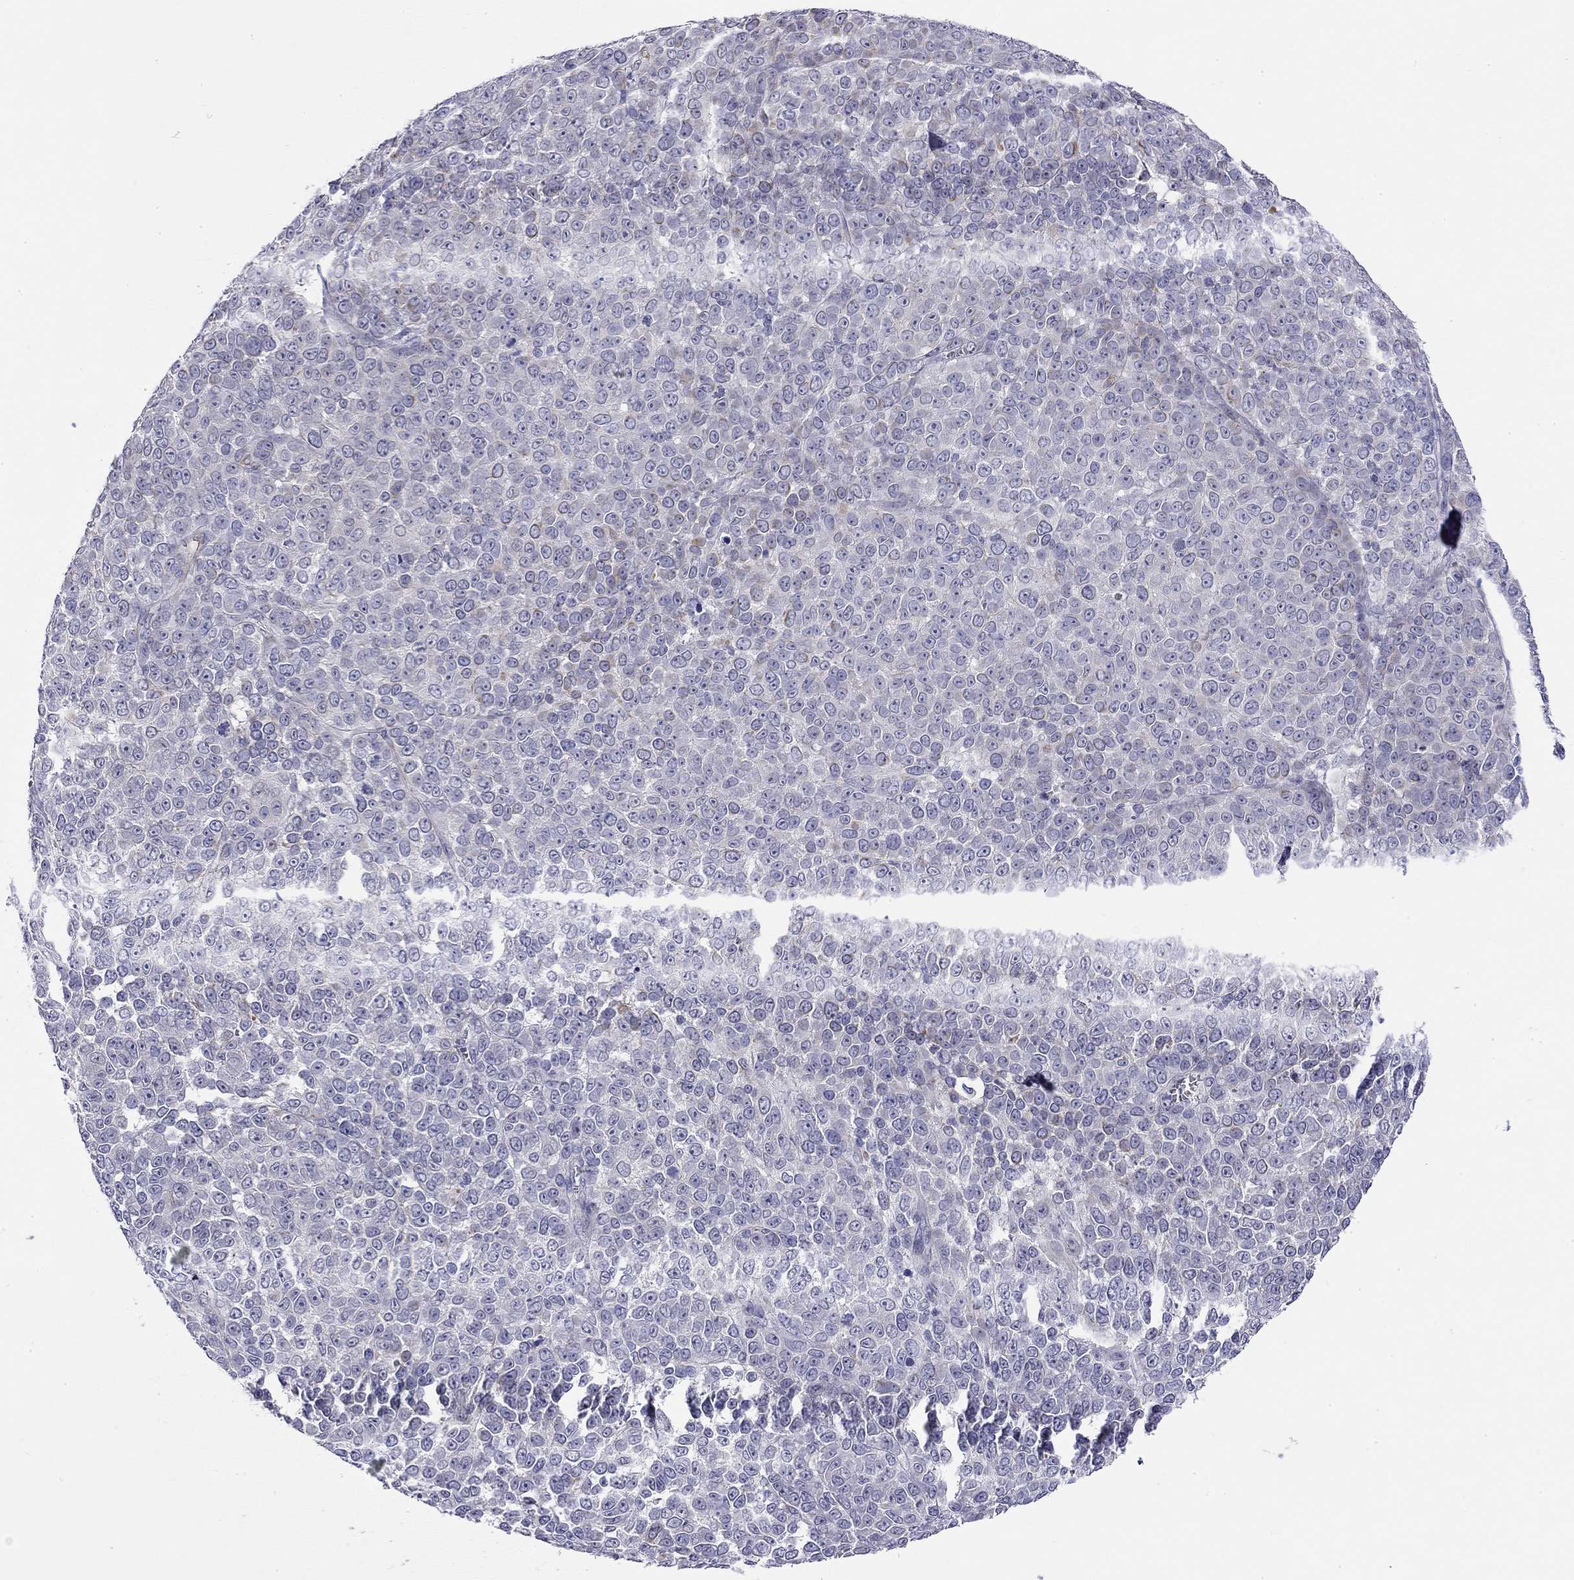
{"staining": {"intensity": "negative", "quantity": "none", "location": "none"}, "tissue": "melanoma", "cell_type": "Tumor cells", "image_type": "cancer", "snomed": [{"axis": "morphology", "description": "Malignant melanoma, NOS"}, {"axis": "topography", "description": "Skin"}], "caption": "This image is of melanoma stained with immunohistochemistry to label a protein in brown with the nuclei are counter-stained blue. There is no expression in tumor cells.", "gene": "RTL1", "patient": {"sex": "female", "age": 95}}